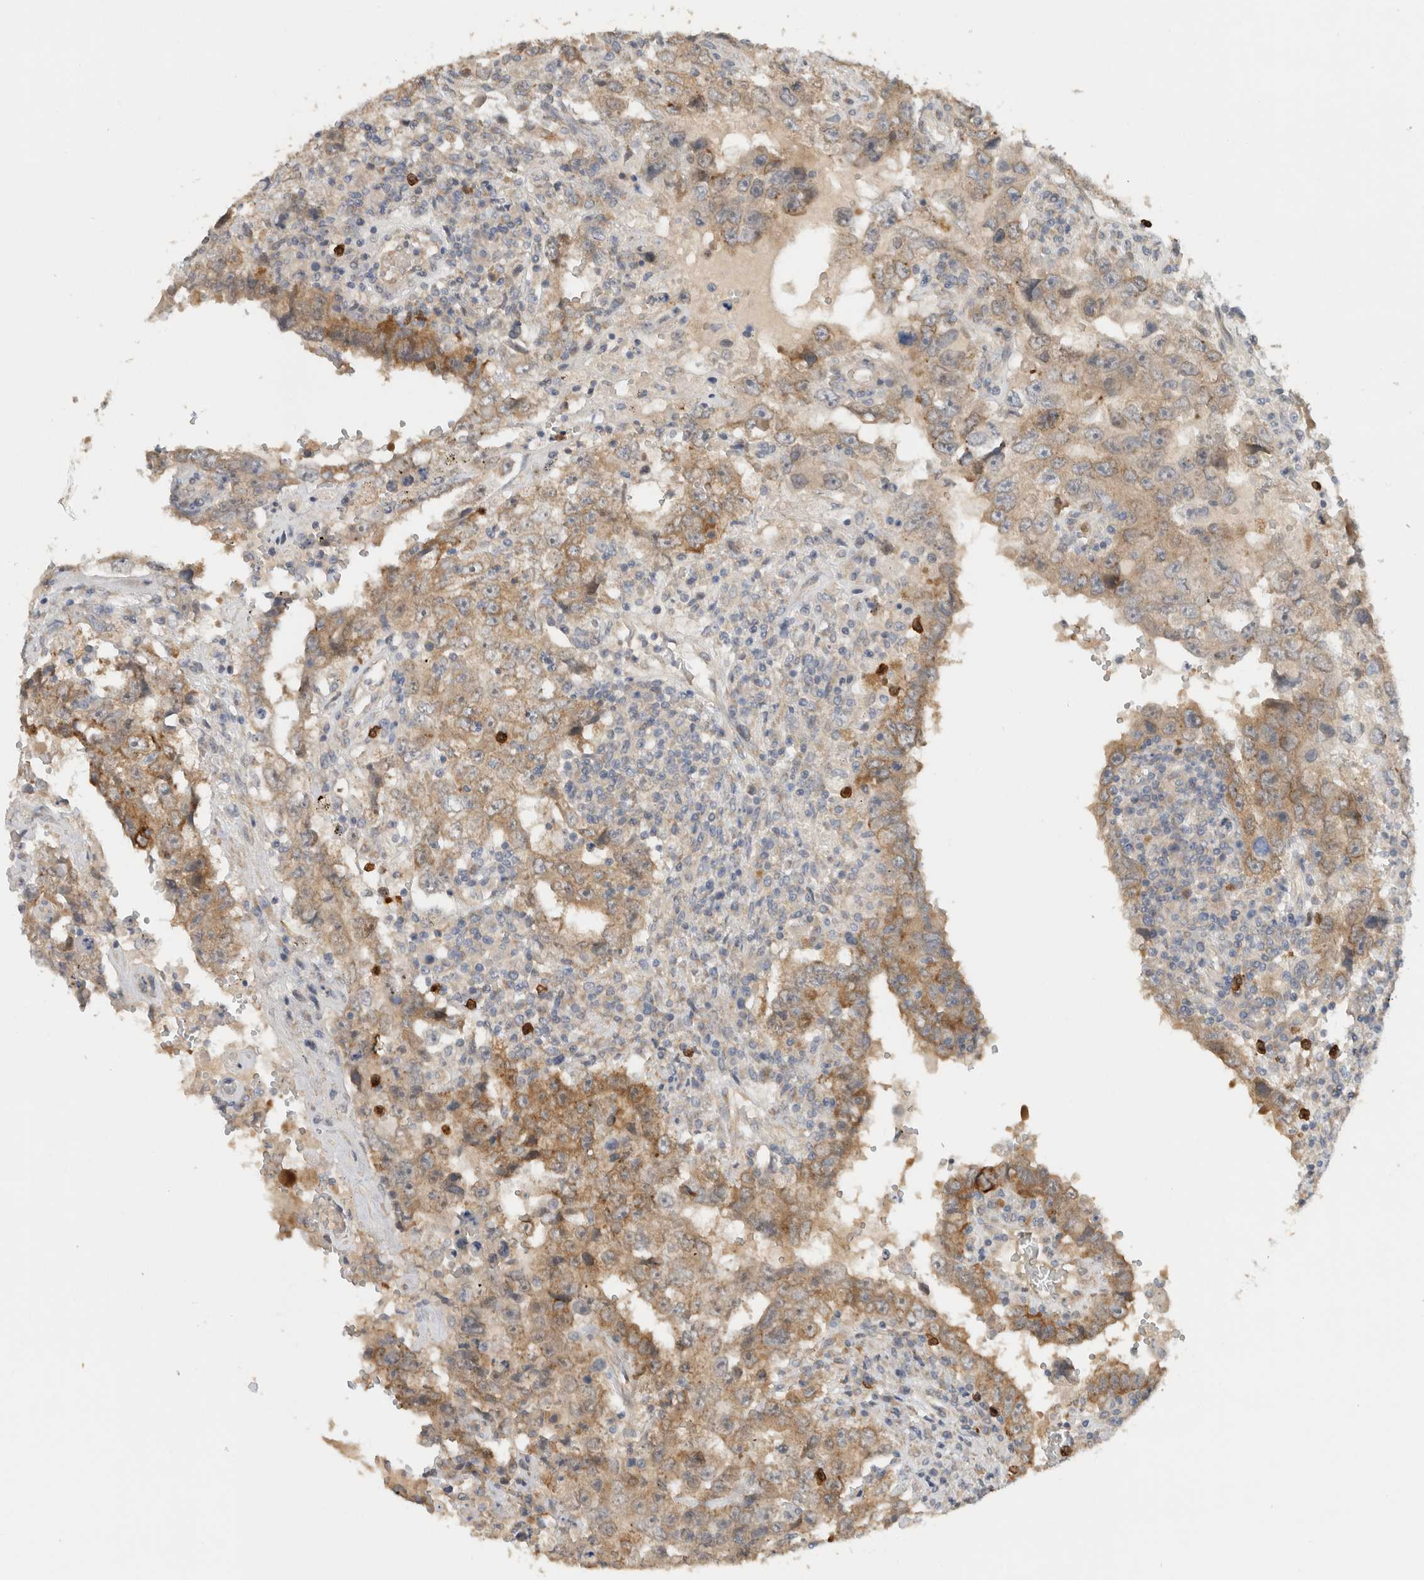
{"staining": {"intensity": "moderate", "quantity": ">75%", "location": "cytoplasmic/membranous"}, "tissue": "testis cancer", "cell_type": "Tumor cells", "image_type": "cancer", "snomed": [{"axis": "morphology", "description": "Carcinoma, Embryonal, NOS"}, {"axis": "topography", "description": "Testis"}], "caption": "DAB (3,3'-diaminobenzidine) immunohistochemical staining of human embryonal carcinoma (testis) reveals moderate cytoplasmic/membranous protein expression in approximately >75% of tumor cells. (DAB = brown stain, brightfield microscopy at high magnification).", "gene": "PUM1", "patient": {"sex": "male", "age": 26}}